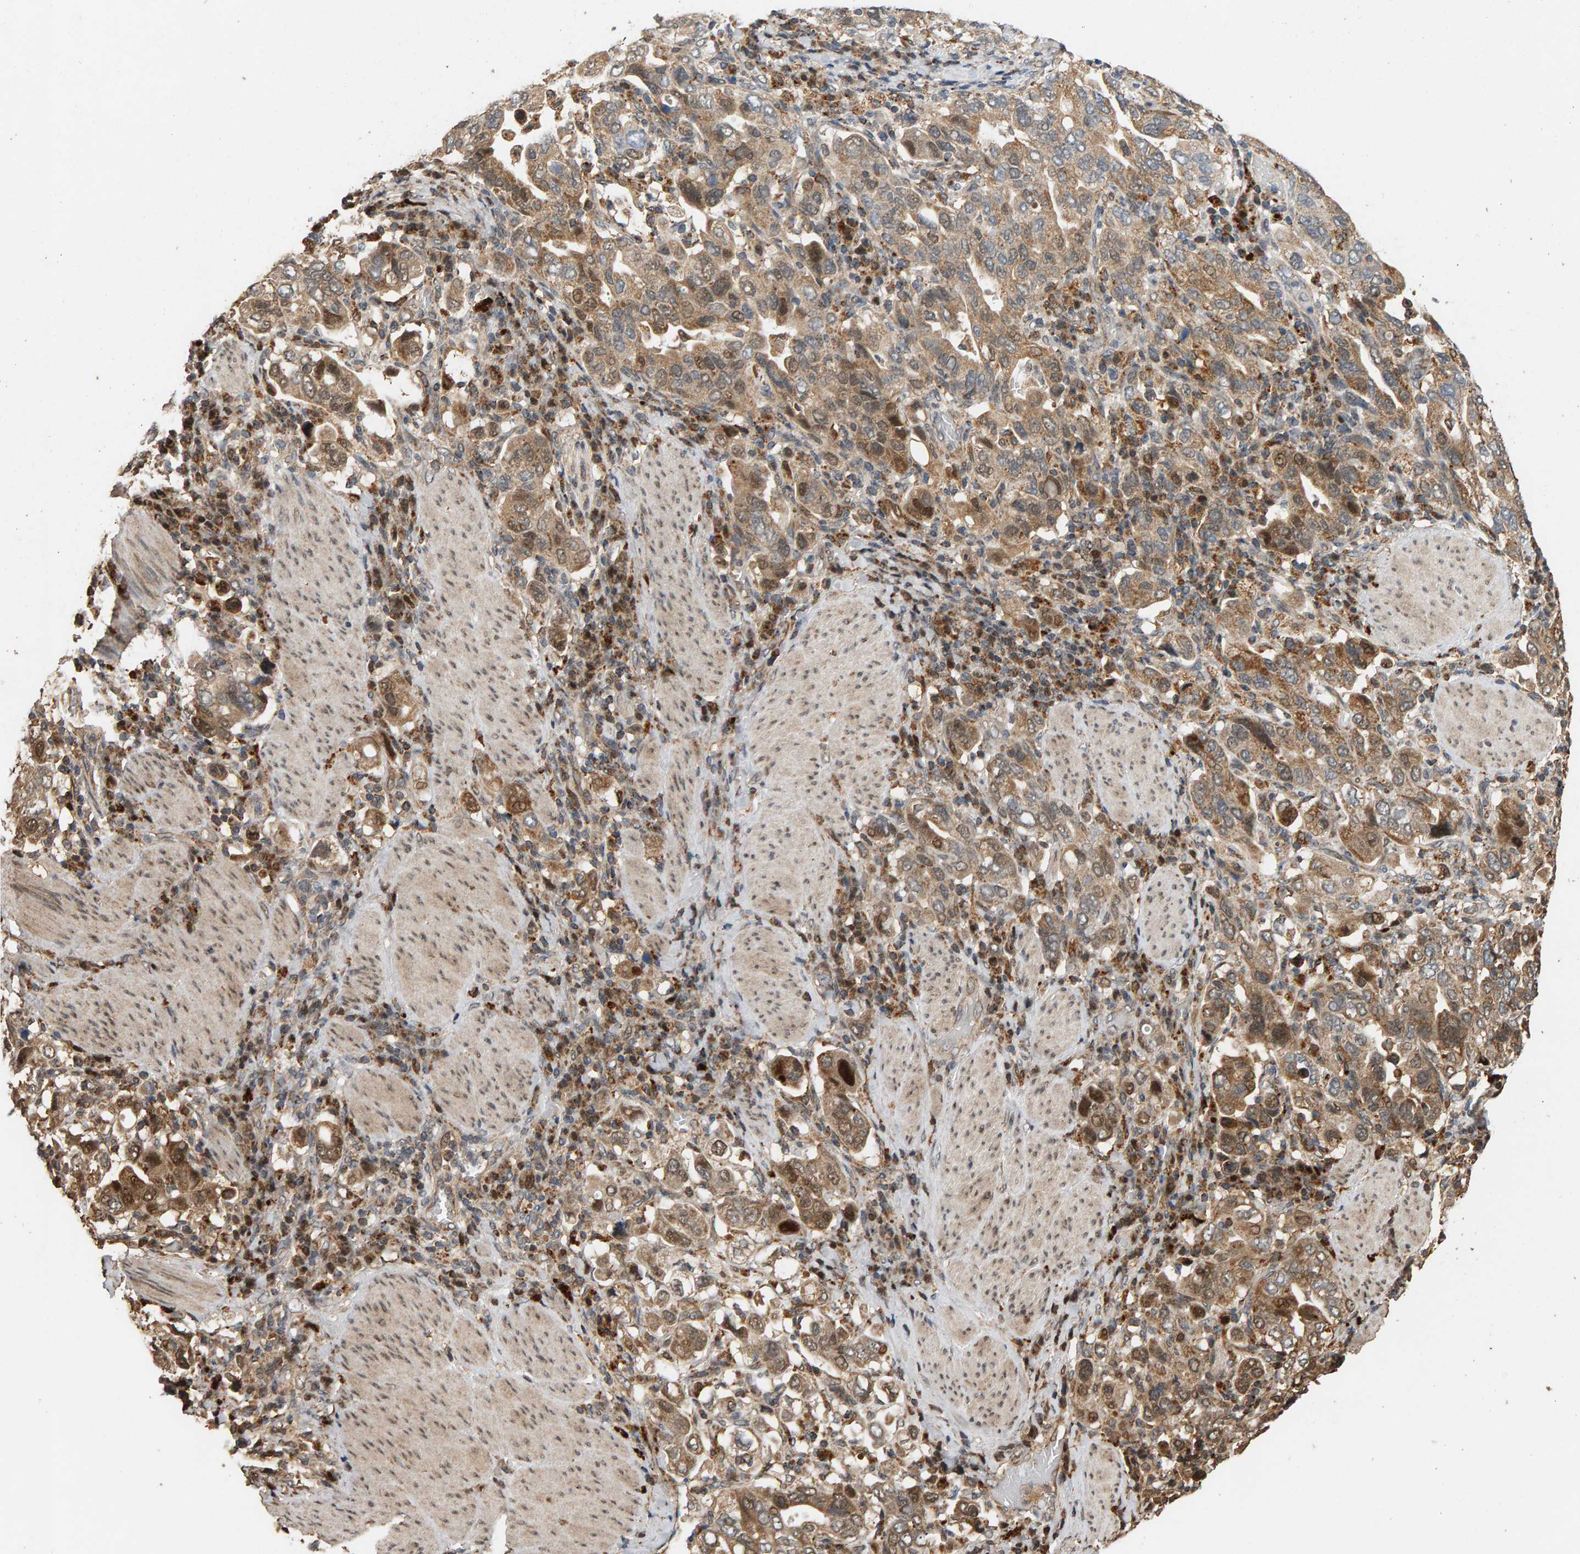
{"staining": {"intensity": "moderate", "quantity": ">75%", "location": "cytoplasmic/membranous,nuclear"}, "tissue": "stomach cancer", "cell_type": "Tumor cells", "image_type": "cancer", "snomed": [{"axis": "morphology", "description": "Adenocarcinoma, NOS"}, {"axis": "topography", "description": "Stomach, upper"}], "caption": "Stomach adenocarcinoma stained for a protein (brown) exhibits moderate cytoplasmic/membranous and nuclear positive staining in about >75% of tumor cells.", "gene": "GSTK1", "patient": {"sex": "male", "age": 62}}